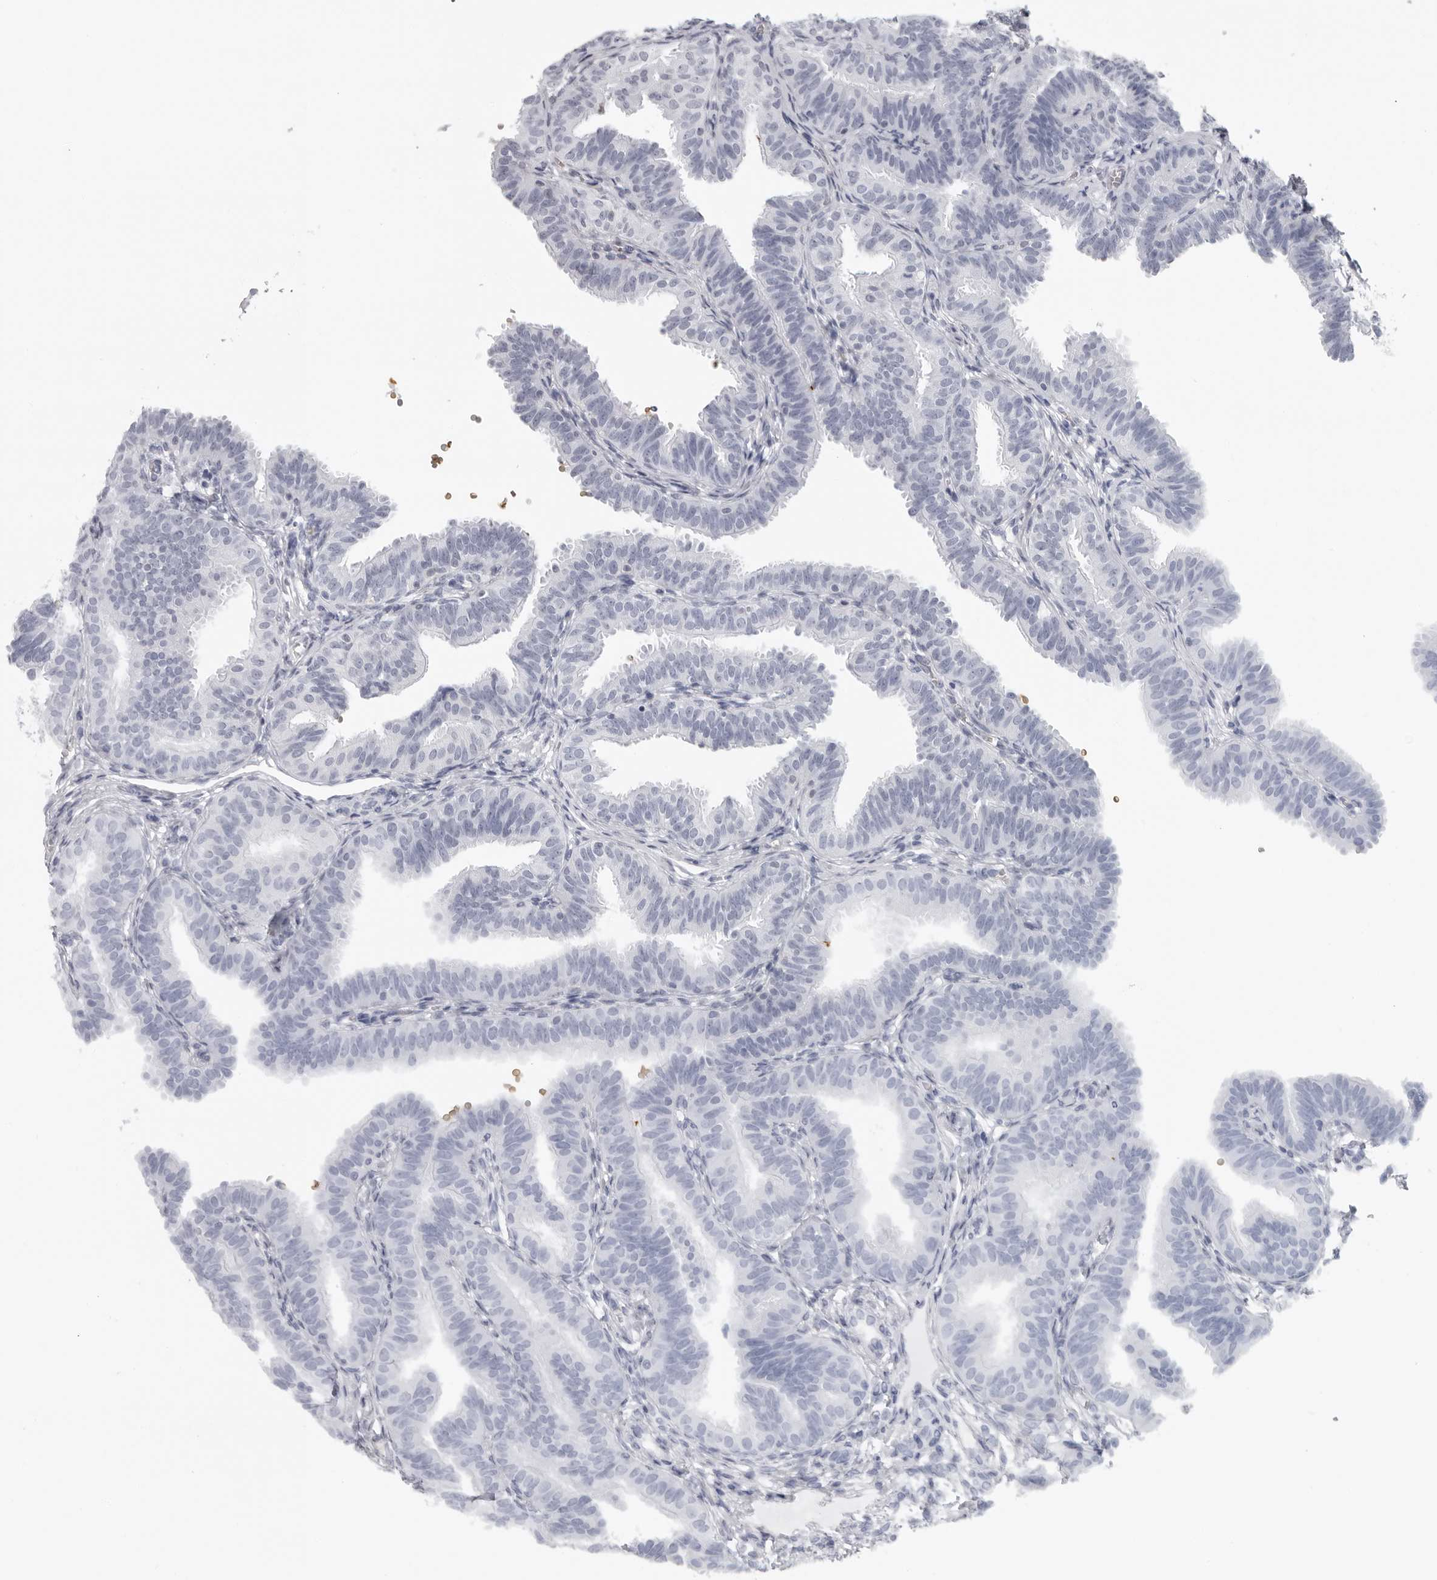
{"staining": {"intensity": "negative", "quantity": "none", "location": "none"}, "tissue": "fallopian tube", "cell_type": "Glandular cells", "image_type": "normal", "snomed": [{"axis": "morphology", "description": "Normal tissue, NOS"}, {"axis": "topography", "description": "Fallopian tube"}], "caption": "IHC photomicrograph of normal human fallopian tube stained for a protein (brown), which shows no positivity in glandular cells.", "gene": "EPB41", "patient": {"sex": "female", "age": 35}}